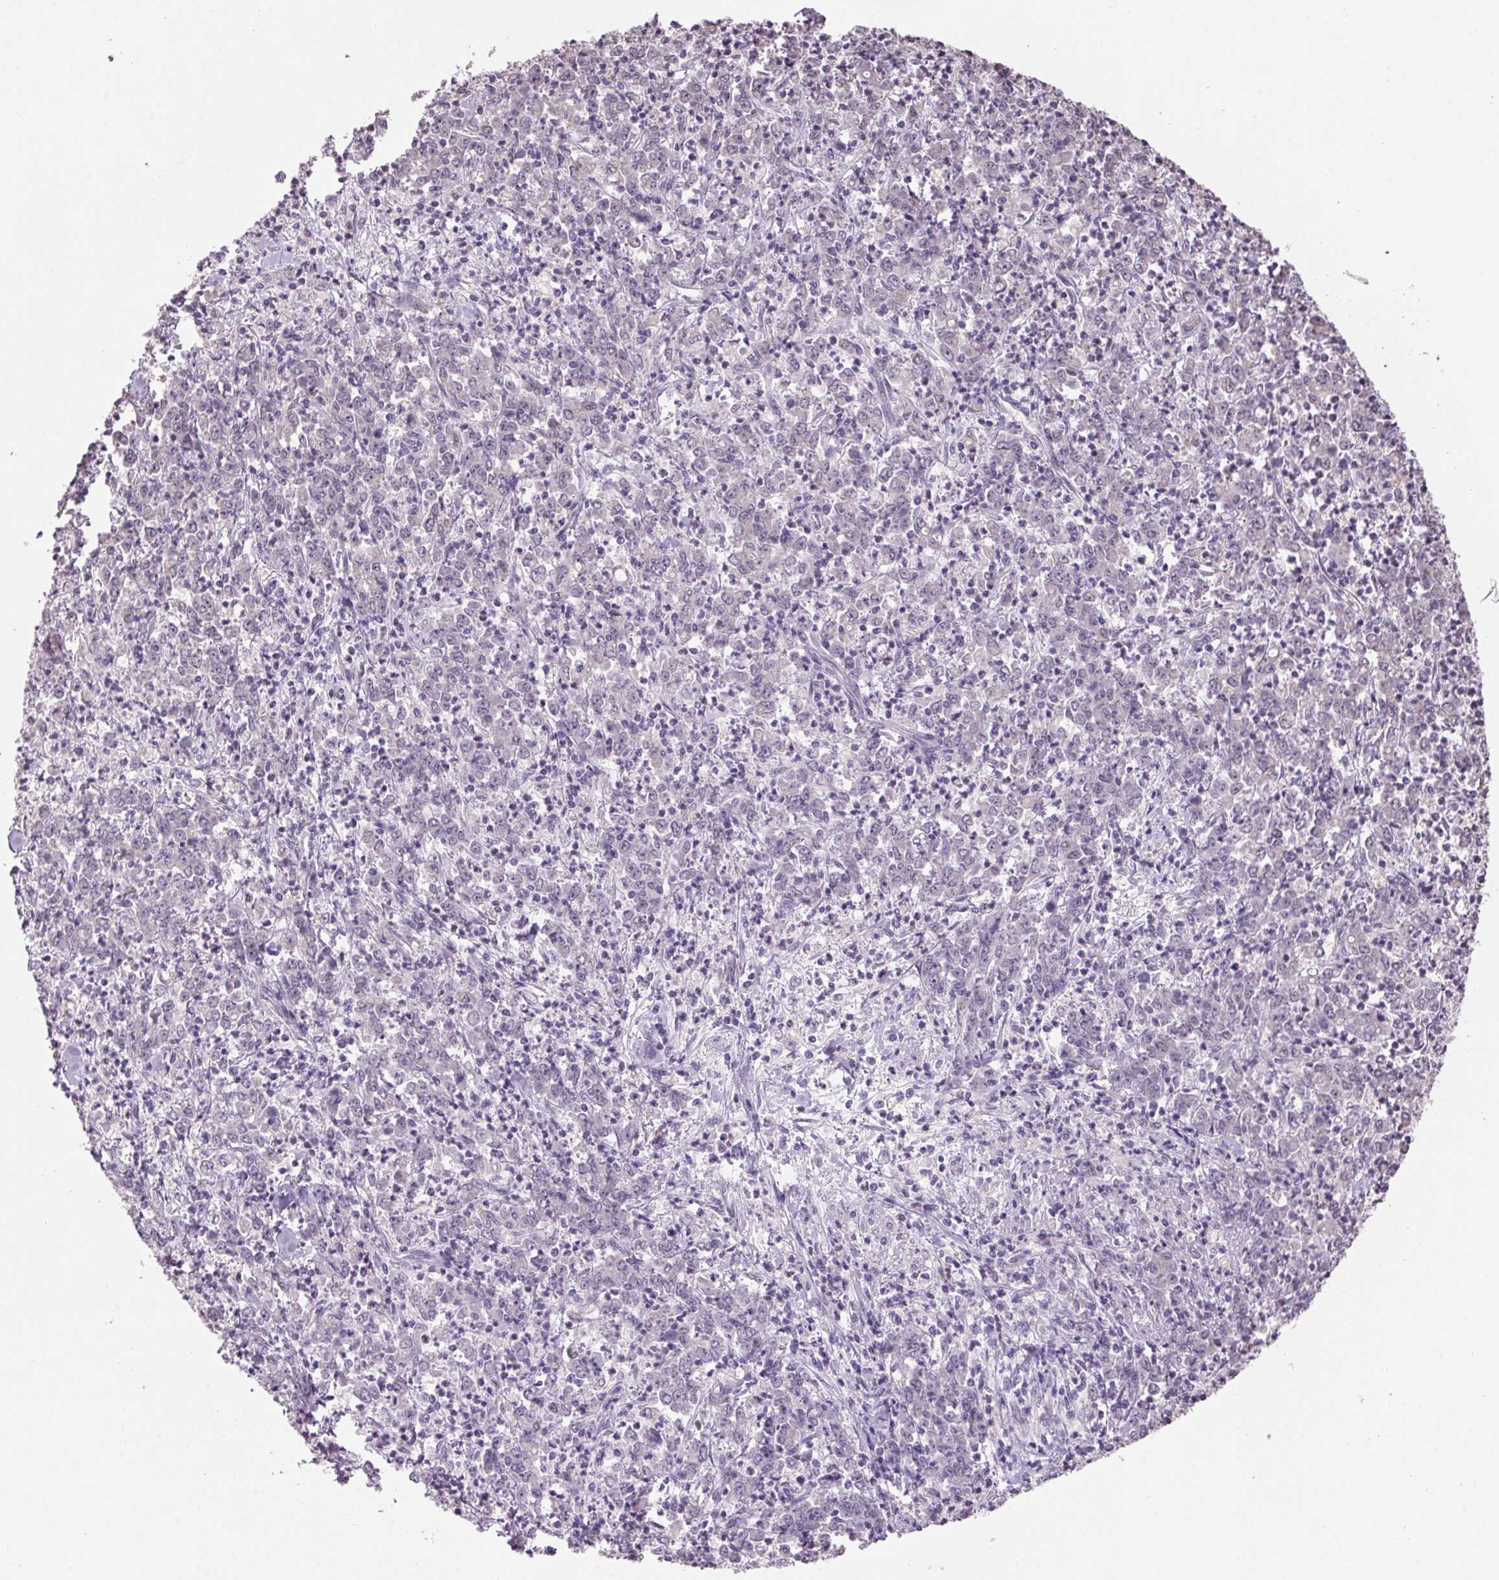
{"staining": {"intensity": "negative", "quantity": "none", "location": "none"}, "tissue": "stomach cancer", "cell_type": "Tumor cells", "image_type": "cancer", "snomed": [{"axis": "morphology", "description": "Adenocarcinoma, NOS"}, {"axis": "topography", "description": "Stomach, lower"}], "caption": "Human stomach cancer (adenocarcinoma) stained for a protein using IHC shows no positivity in tumor cells.", "gene": "VWA3B", "patient": {"sex": "female", "age": 71}}